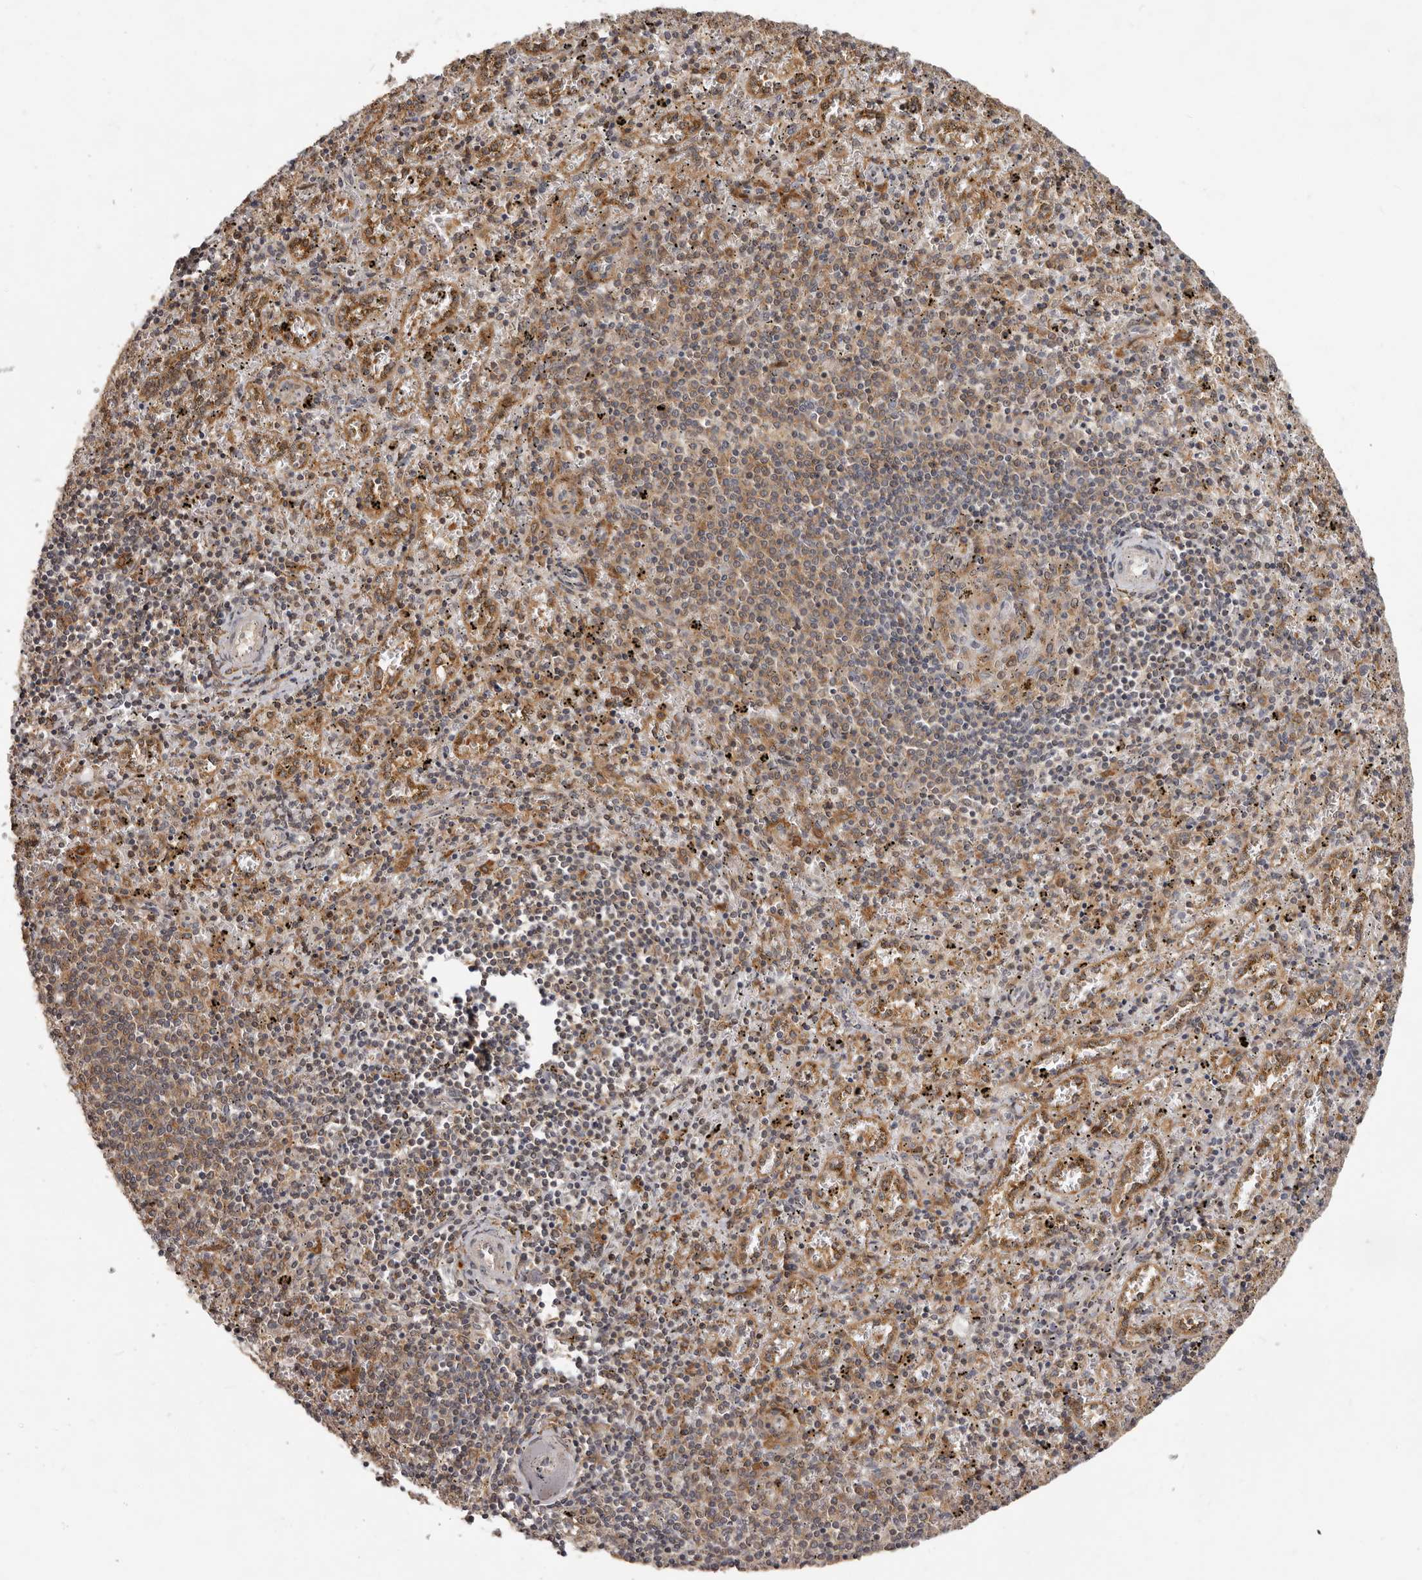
{"staining": {"intensity": "moderate", "quantity": "25%-75%", "location": "cytoplasmic/membranous"}, "tissue": "spleen", "cell_type": "Cells in red pulp", "image_type": "normal", "snomed": [{"axis": "morphology", "description": "Normal tissue, NOS"}, {"axis": "topography", "description": "Spleen"}], "caption": "A medium amount of moderate cytoplasmic/membranous expression is appreciated in approximately 25%-75% of cells in red pulp in normal spleen.", "gene": "RNF187", "patient": {"sex": "male", "age": 11}}